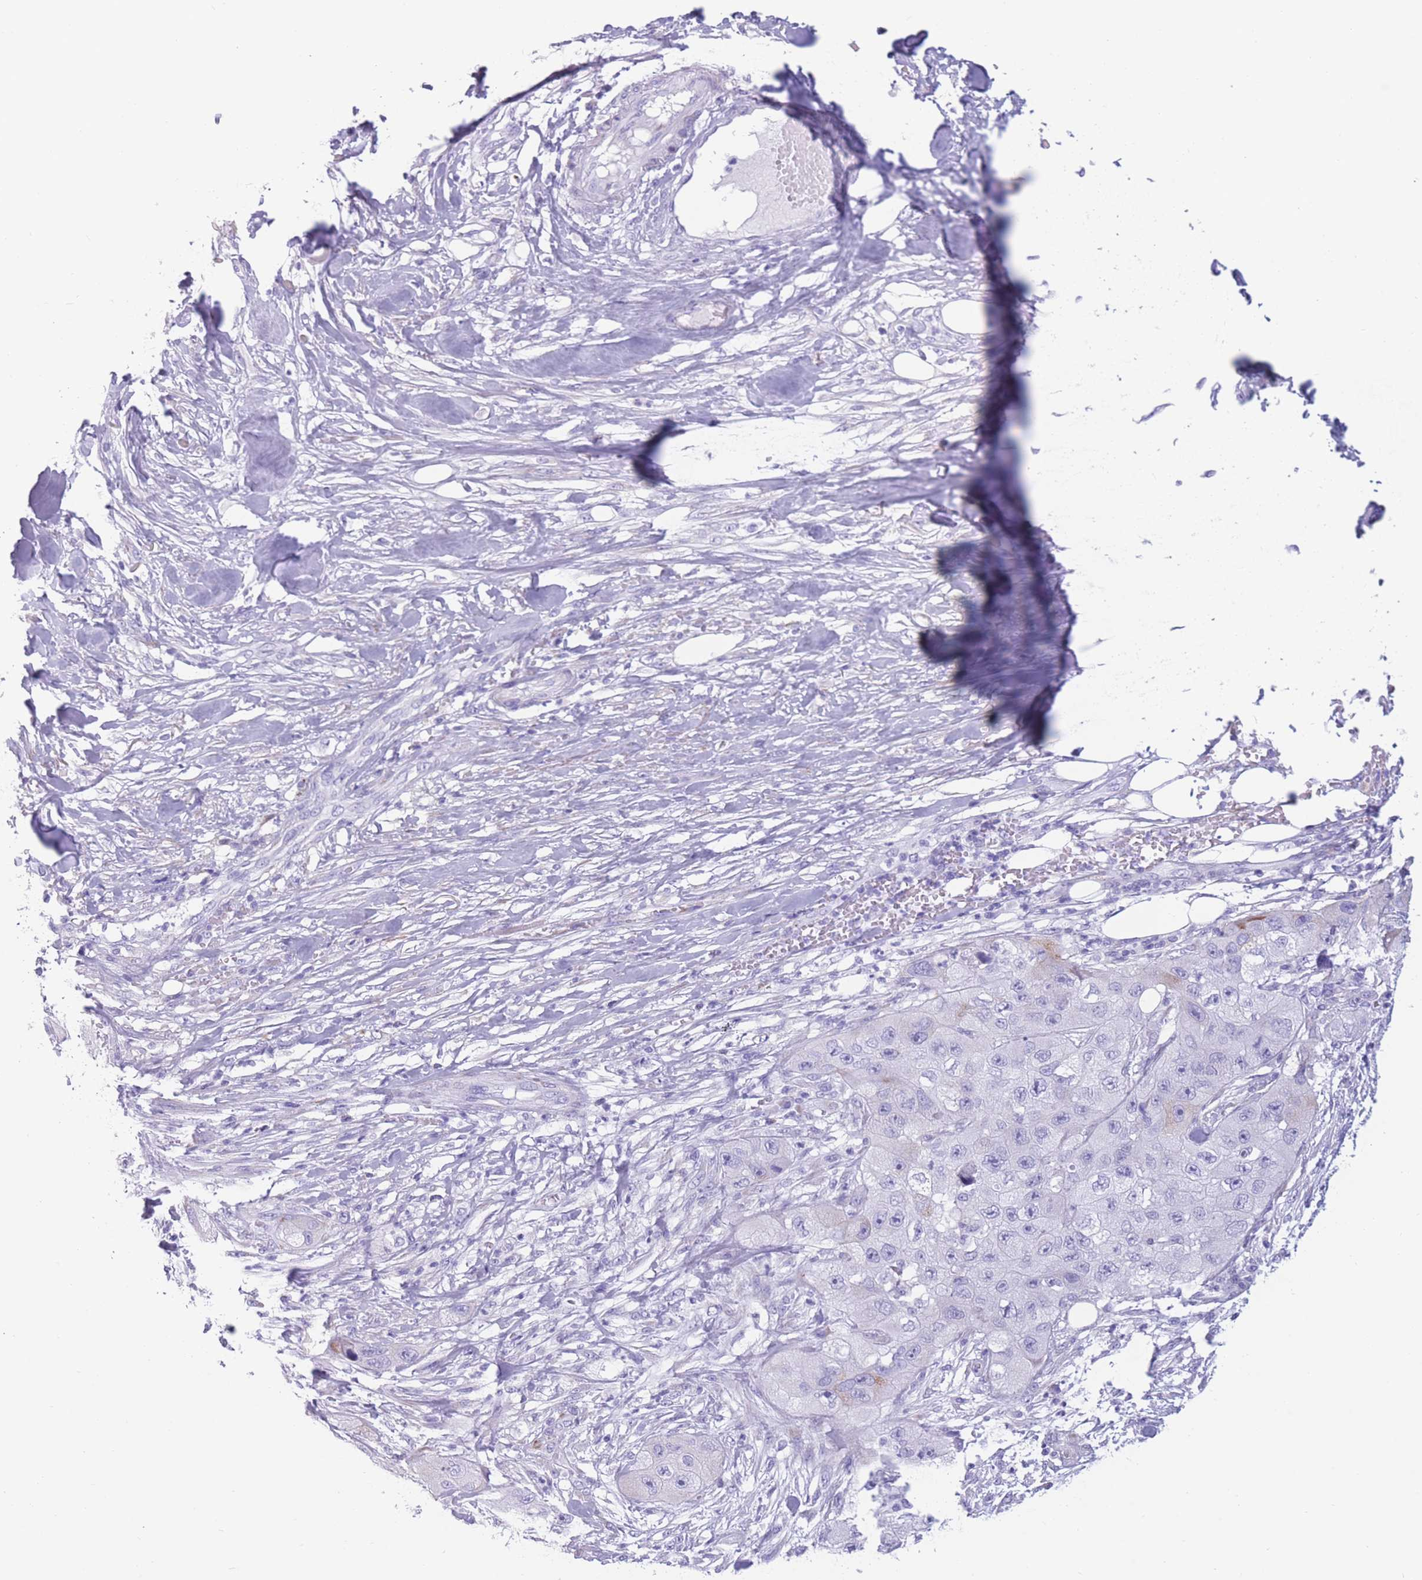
{"staining": {"intensity": "negative", "quantity": "none", "location": "none"}, "tissue": "skin cancer", "cell_type": "Tumor cells", "image_type": "cancer", "snomed": [{"axis": "morphology", "description": "Squamous cell carcinoma, NOS"}, {"axis": "topography", "description": "Skin"}, {"axis": "topography", "description": "Subcutis"}], "caption": "Immunohistochemistry (IHC) micrograph of neoplastic tissue: human squamous cell carcinoma (skin) stained with DAB (3,3'-diaminobenzidine) reveals no significant protein positivity in tumor cells. Nuclei are stained in blue.", "gene": "COL27A1", "patient": {"sex": "male", "age": 73}}